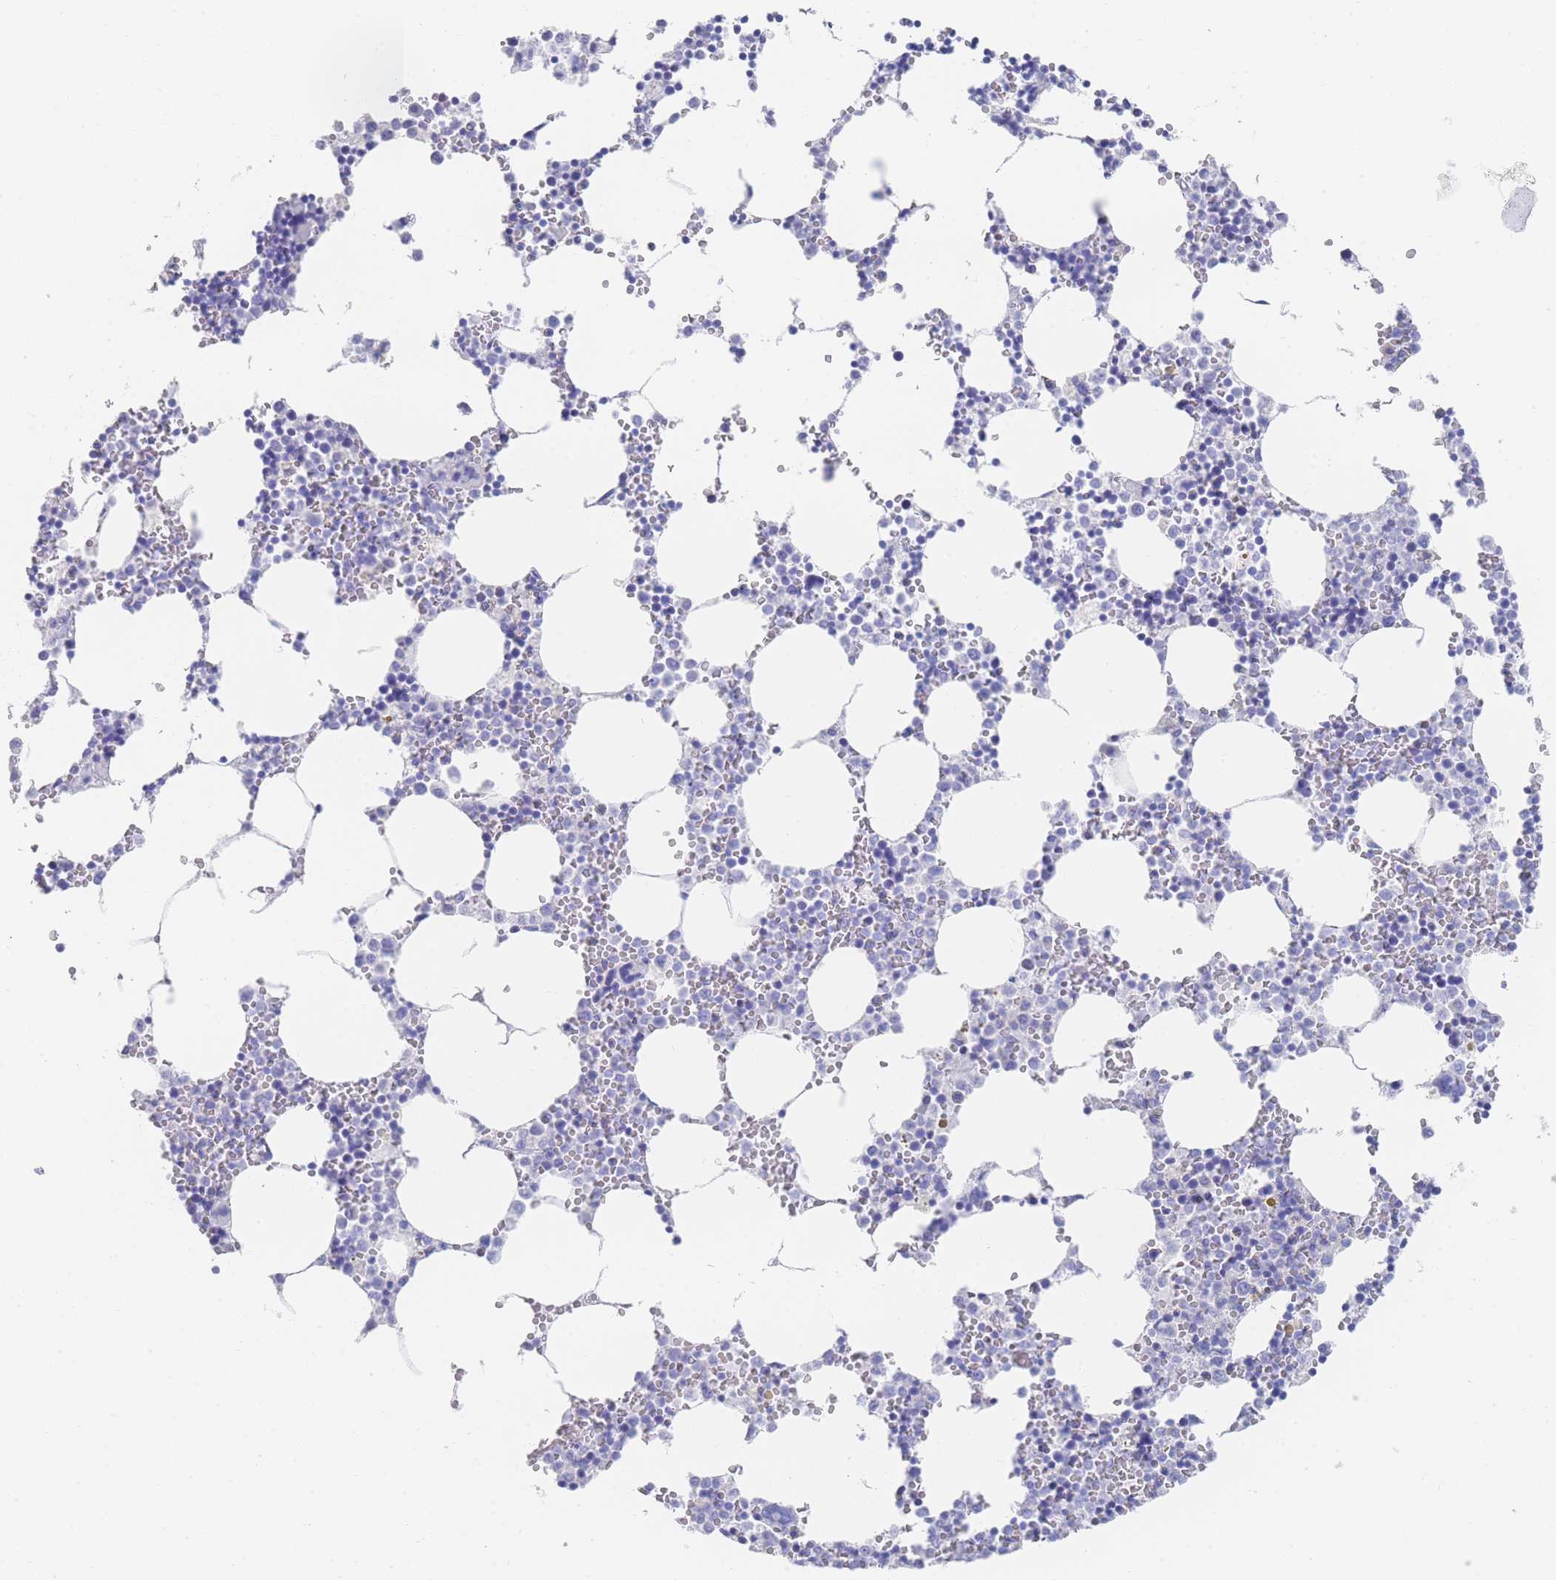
{"staining": {"intensity": "negative", "quantity": "none", "location": "none"}, "tissue": "bone marrow", "cell_type": "Hematopoietic cells", "image_type": "normal", "snomed": [{"axis": "morphology", "description": "Normal tissue, NOS"}, {"axis": "topography", "description": "Bone marrow"}], "caption": "Immunohistochemical staining of benign human bone marrow shows no significant staining in hematopoietic cells.", "gene": "LRRC37A2", "patient": {"sex": "female", "age": 64}}